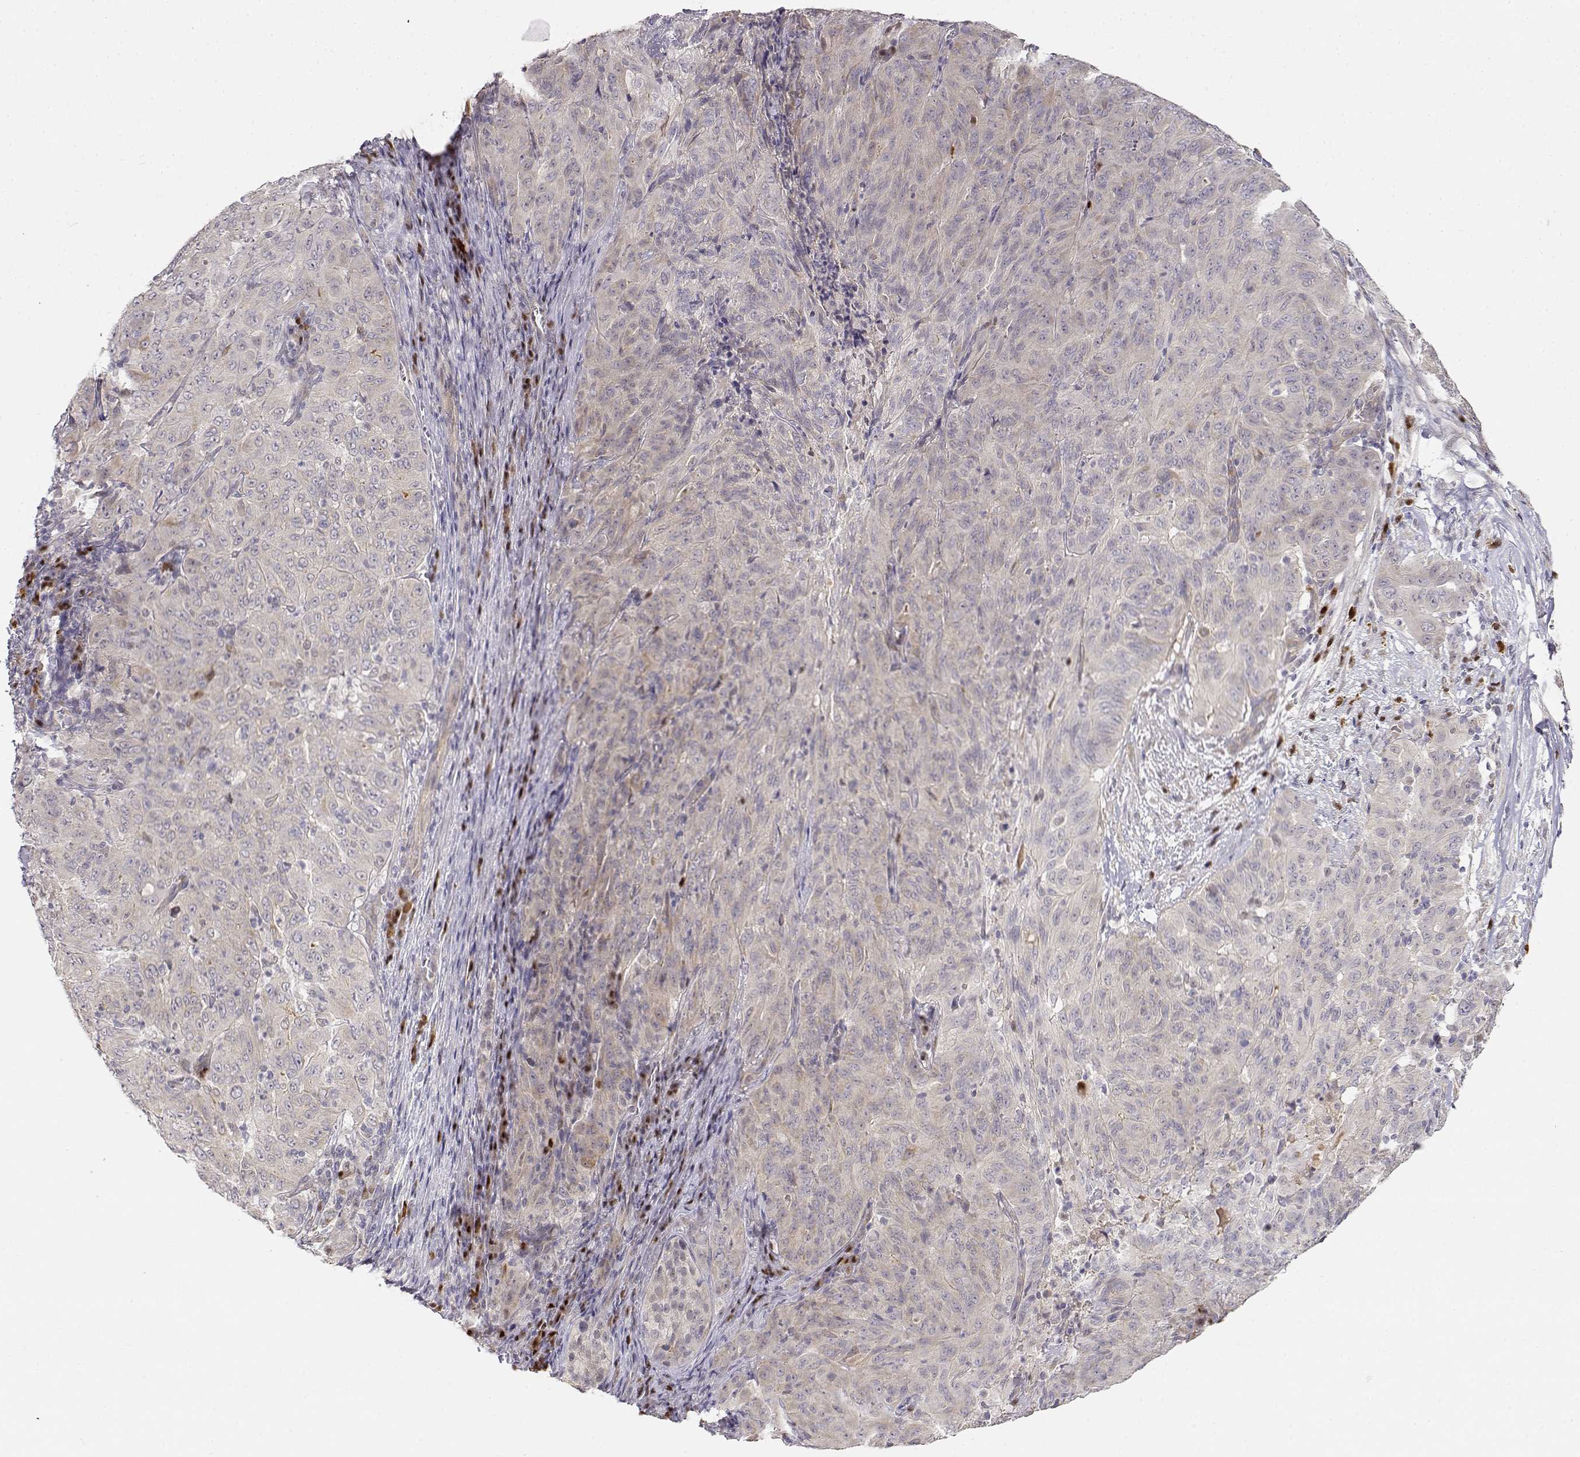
{"staining": {"intensity": "negative", "quantity": "none", "location": "none"}, "tissue": "pancreatic cancer", "cell_type": "Tumor cells", "image_type": "cancer", "snomed": [{"axis": "morphology", "description": "Adenocarcinoma, NOS"}, {"axis": "topography", "description": "Pancreas"}], "caption": "Tumor cells show no significant expression in pancreatic adenocarcinoma. The staining is performed using DAB (3,3'-diaminobenzidine) brown chromogen with nuclei counter-stained in using hematoxylin.", "gene": "EAF2", "patient": {"sex": "male", "age": 63}}